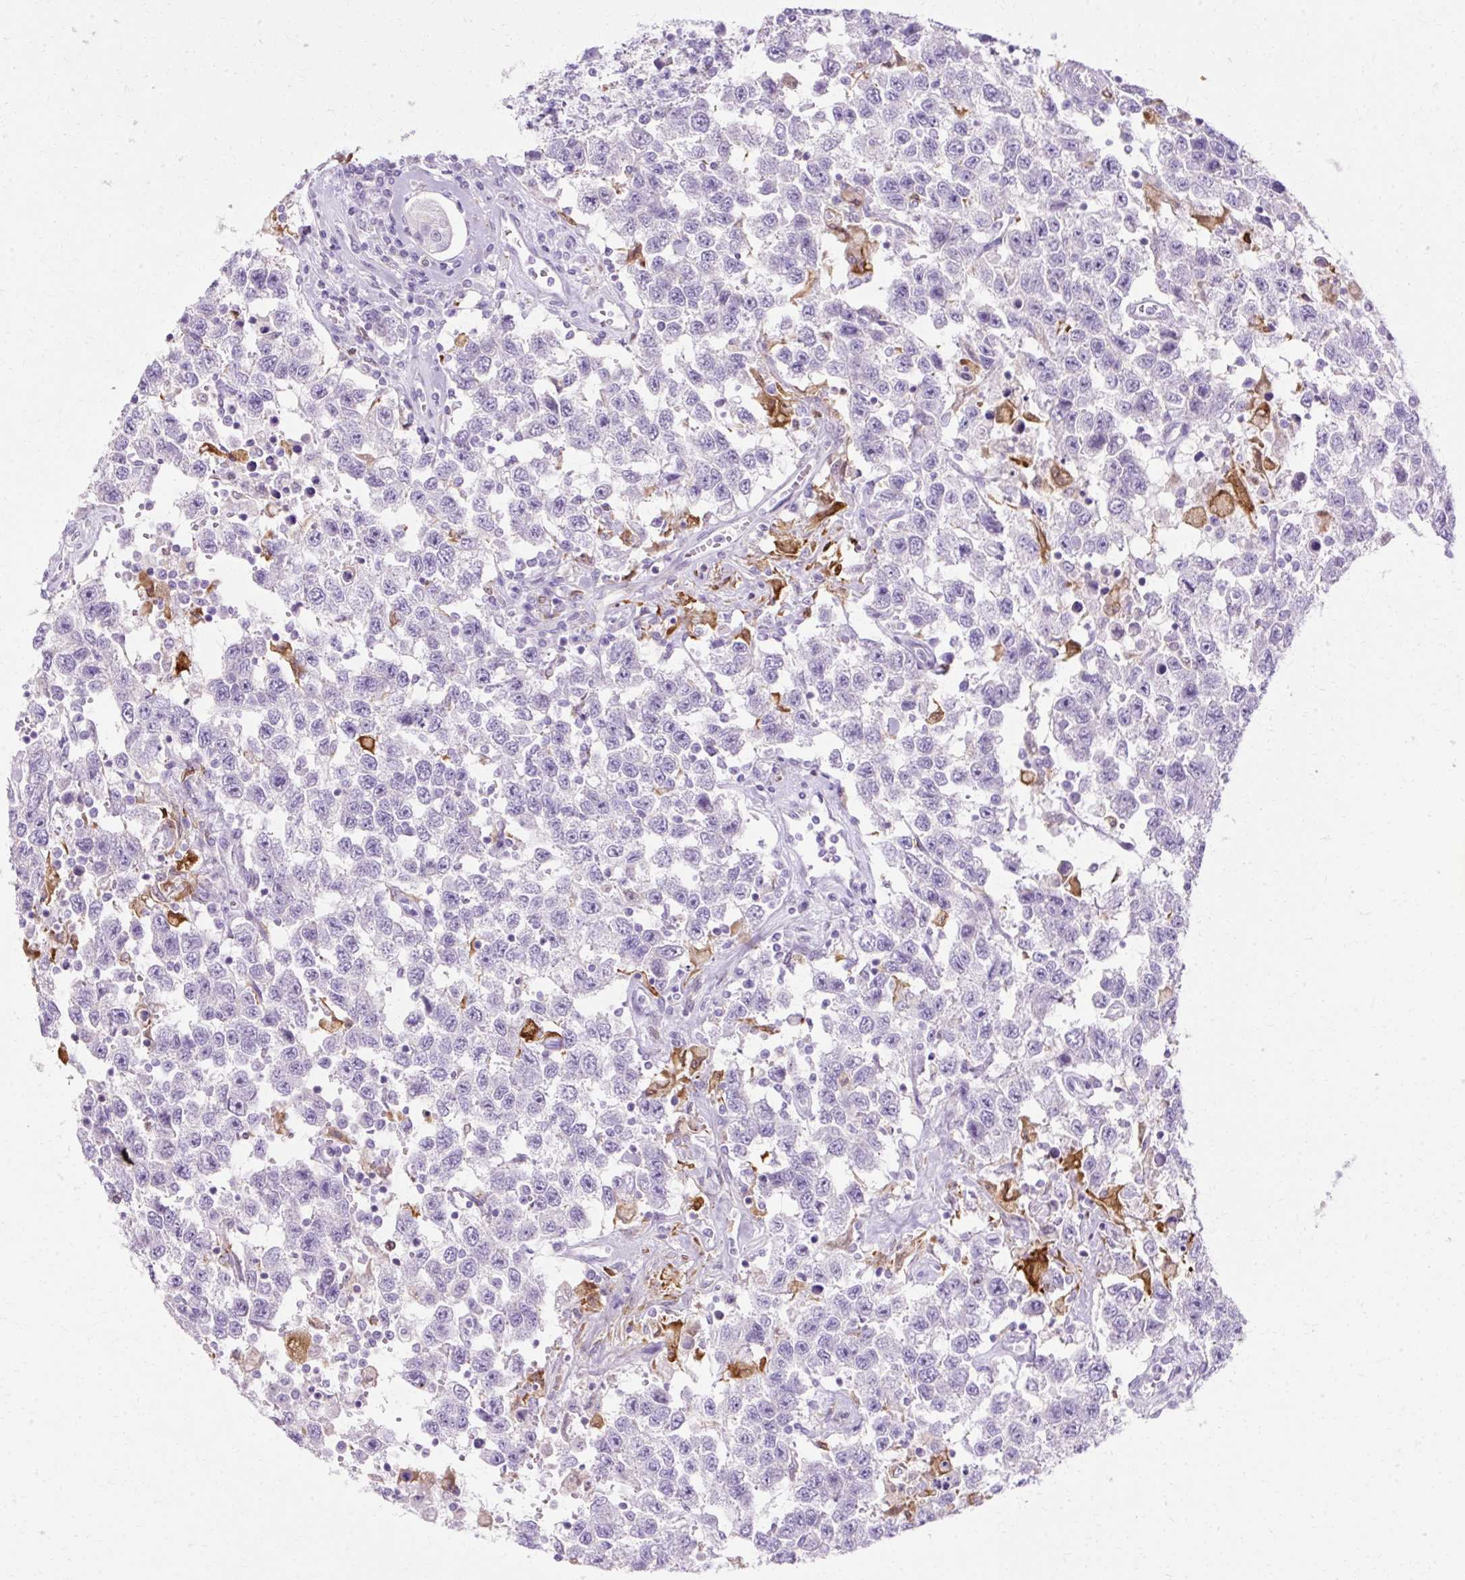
{"staining": {"intensity": "negative", "quantity": "none", "location": "none"}, "tissue": "testis cancer", "cell_type": "Tumor cells", "image_type": "cancer", "snomed": [{"axis": "morphology", "description": "Seminoma, NOS"}, {"axis": "topography", "description": "Testis"}], "caption": "The photomicrograph reveals no significant expression in tumor cells of testis seminoma. Brightfield microscopy of immunohistochemistry stained with DAB (3,3'-diaminobenzidine) (brown) and hematoxylin (blue), captured at high magnification.", "gene": "HSD11B1", "patient": {"sex": "male", "age": 41}}